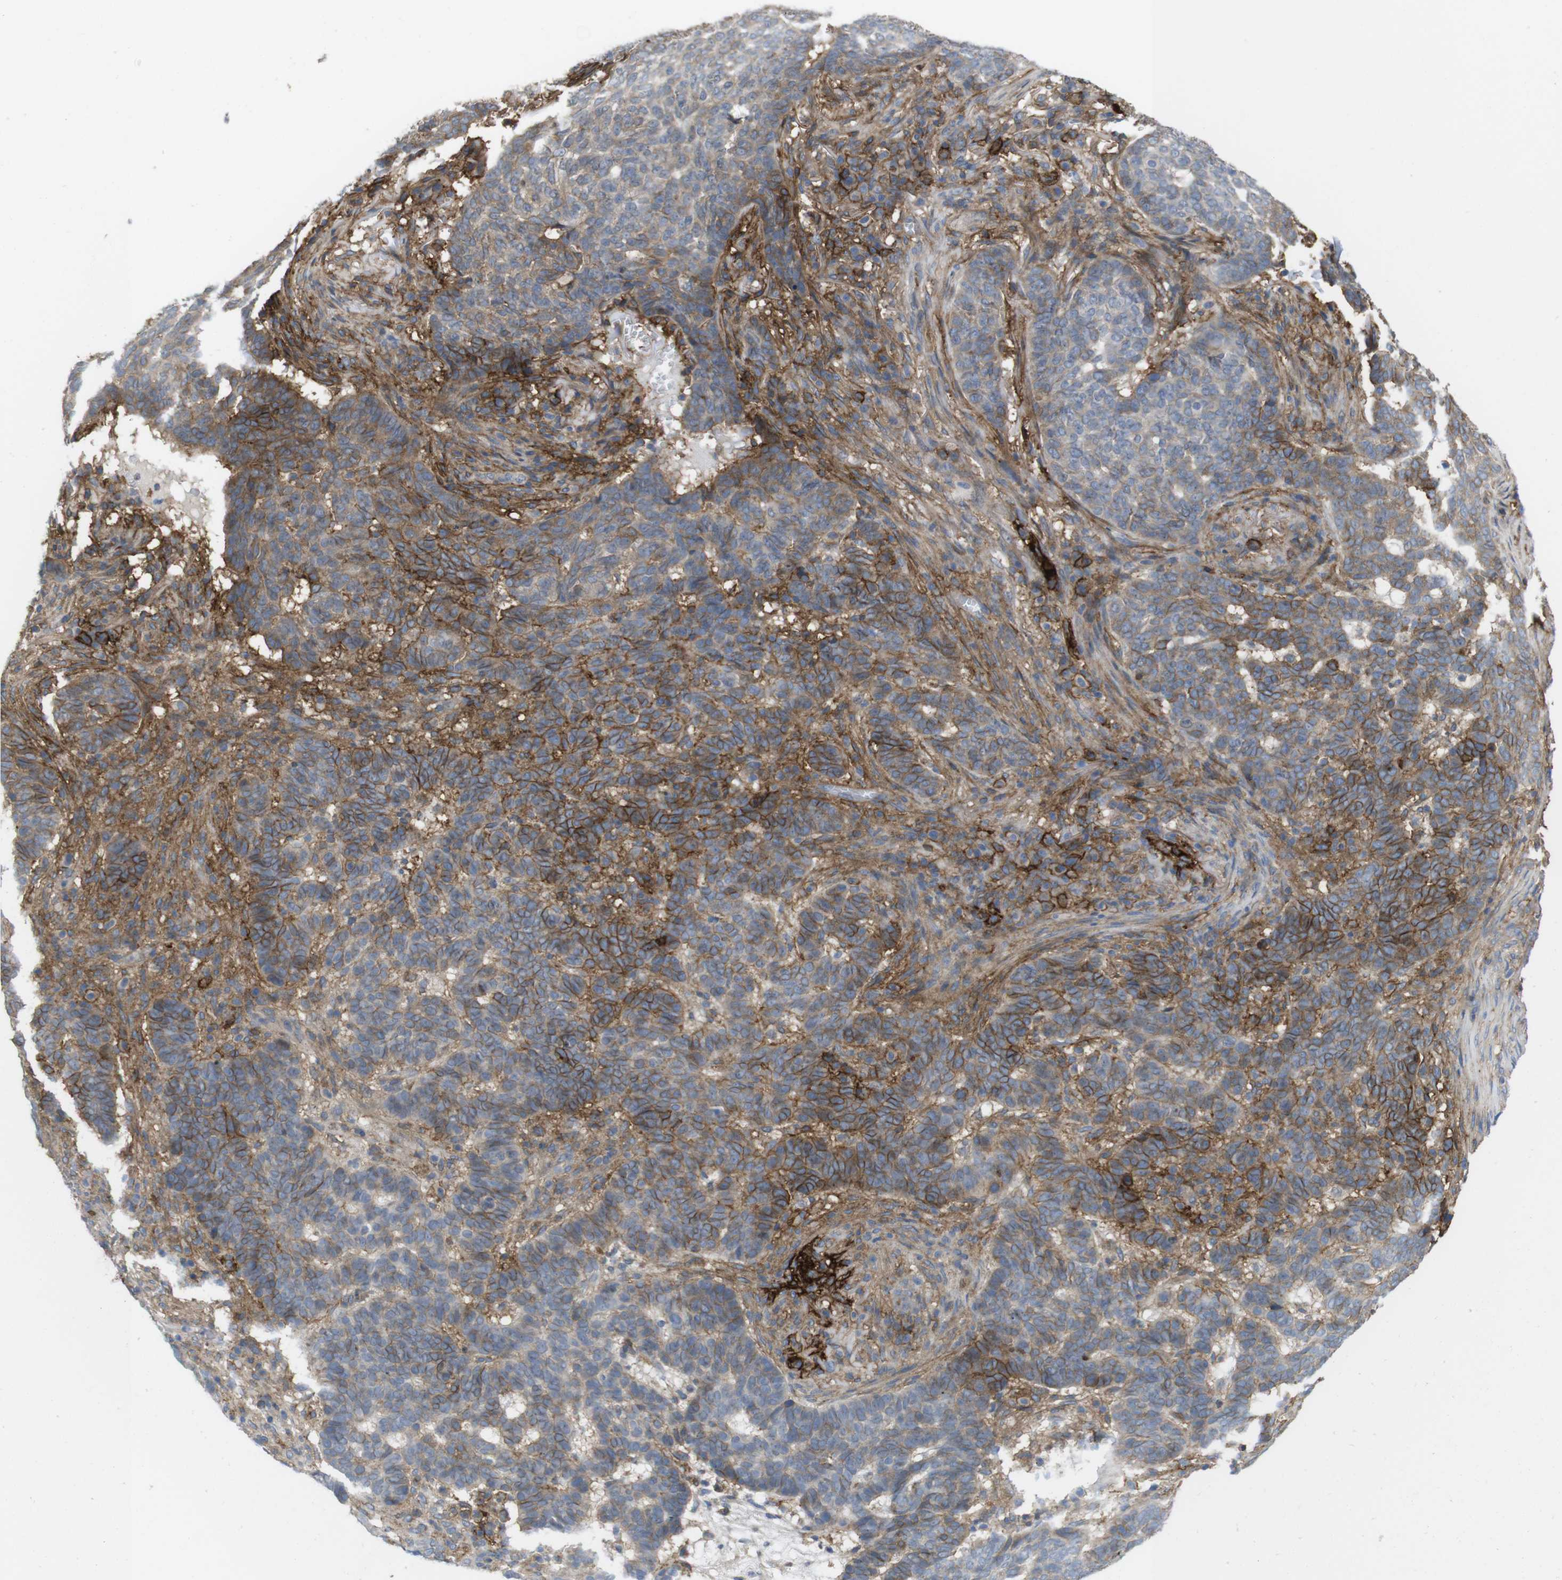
{"staining": {"intensity": "strong", "quantity": "25%-75%", "location": "cytoplasmic/membranous"}, "tissue": "skin cancer", "cell_type": "Tumor cells", "image_type": "cancer", "snomed": [{"axis": "morphology", "description": "Basal cell carcinoma"}, {"axis": "topography", "description": "Skin"}], "caption": "This photomicrograph displays immunohistochemistry staining of basal cell carcinoma (skin), with high strong cytoplasmic/membranous expression in about 25%-75% of tumor cells.", "gene": "CCR6", "patient": {"sex": "male", "age": 85}}